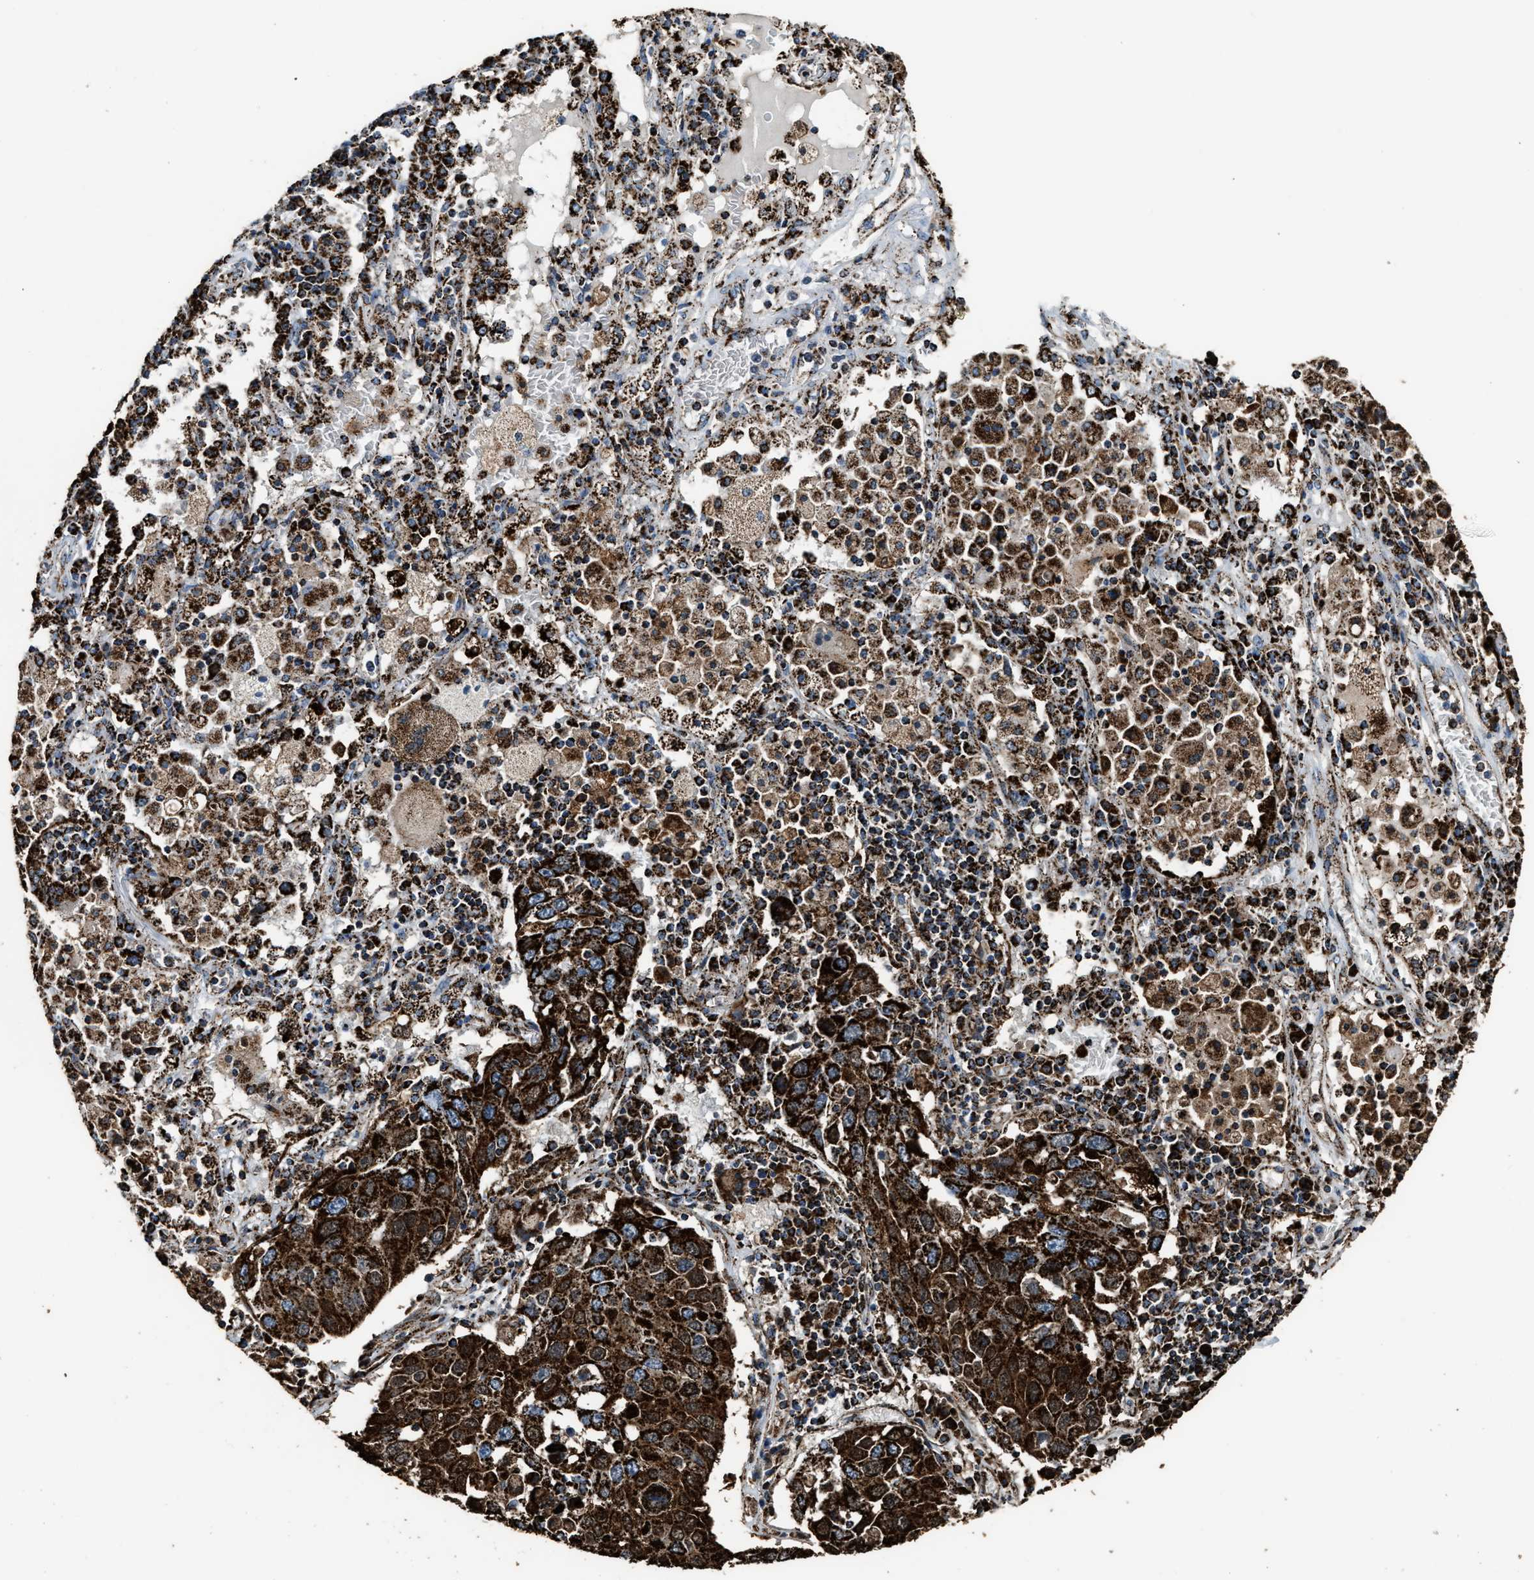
{"staining": {"intensity": "strong", "quantity": ">75%", "location": "cytoplasmic/membranous"}, "tissue": "lung cancer", "cell_type": "Tumor cells", "image_type": "cancer", "snomed": [{"axis": "morphology", "description": "Squamous cell carcinoma, NOS"}, {"axis": "topography", "description": "Lung"}], "caption": "Human lung cancer (squamous cell carcinoma) stained for a protein (brown) displays strong cytoplasmic/membranous positive expression in about >75% of tumor cells.", "gene": "MDH2", "patient": {"sex": "male", "age": 65}}